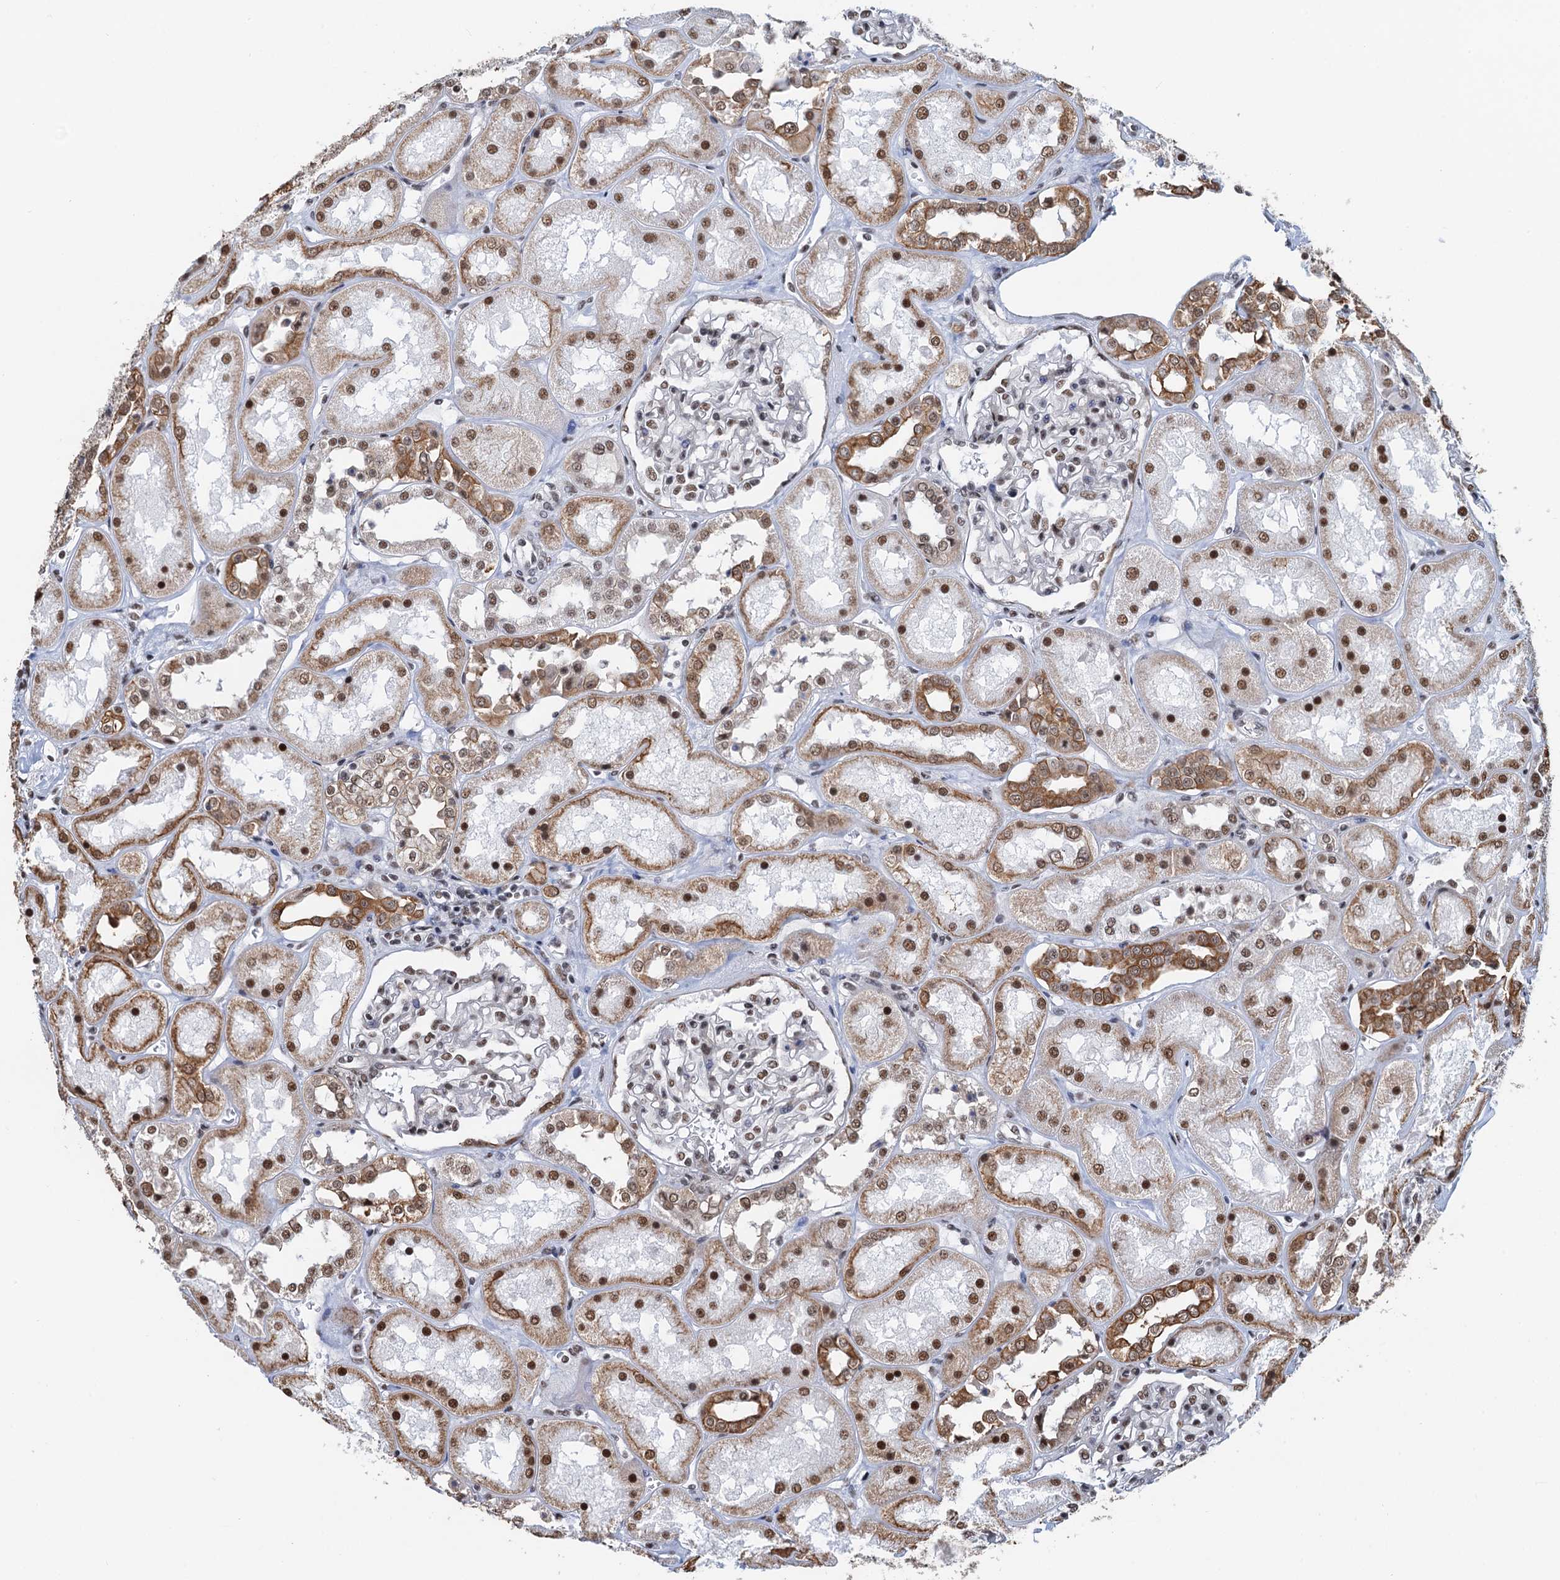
{"staining": {"intensity": "moderate", "quantity": "25%-75%", "location": "nuclear"}, "tissue": "kidney", "cell_type": "Cells in glomeruli", "image_type": "normal", "snomed": [{"axis": "morphology", "description": "Normal tissue, NOS"}, {"axis": "topography", "description": "Kidney"}], "caption": "Protein expression analysis of benign kidney demonstrates moderate nuclear expression in about 25%-75% of cells in glomeruli. (brown staining indicates protein expression, while blue staining denotes nuclei).", "gene": "ZNF609", "patient": {"sex": "male", "age": 70}}